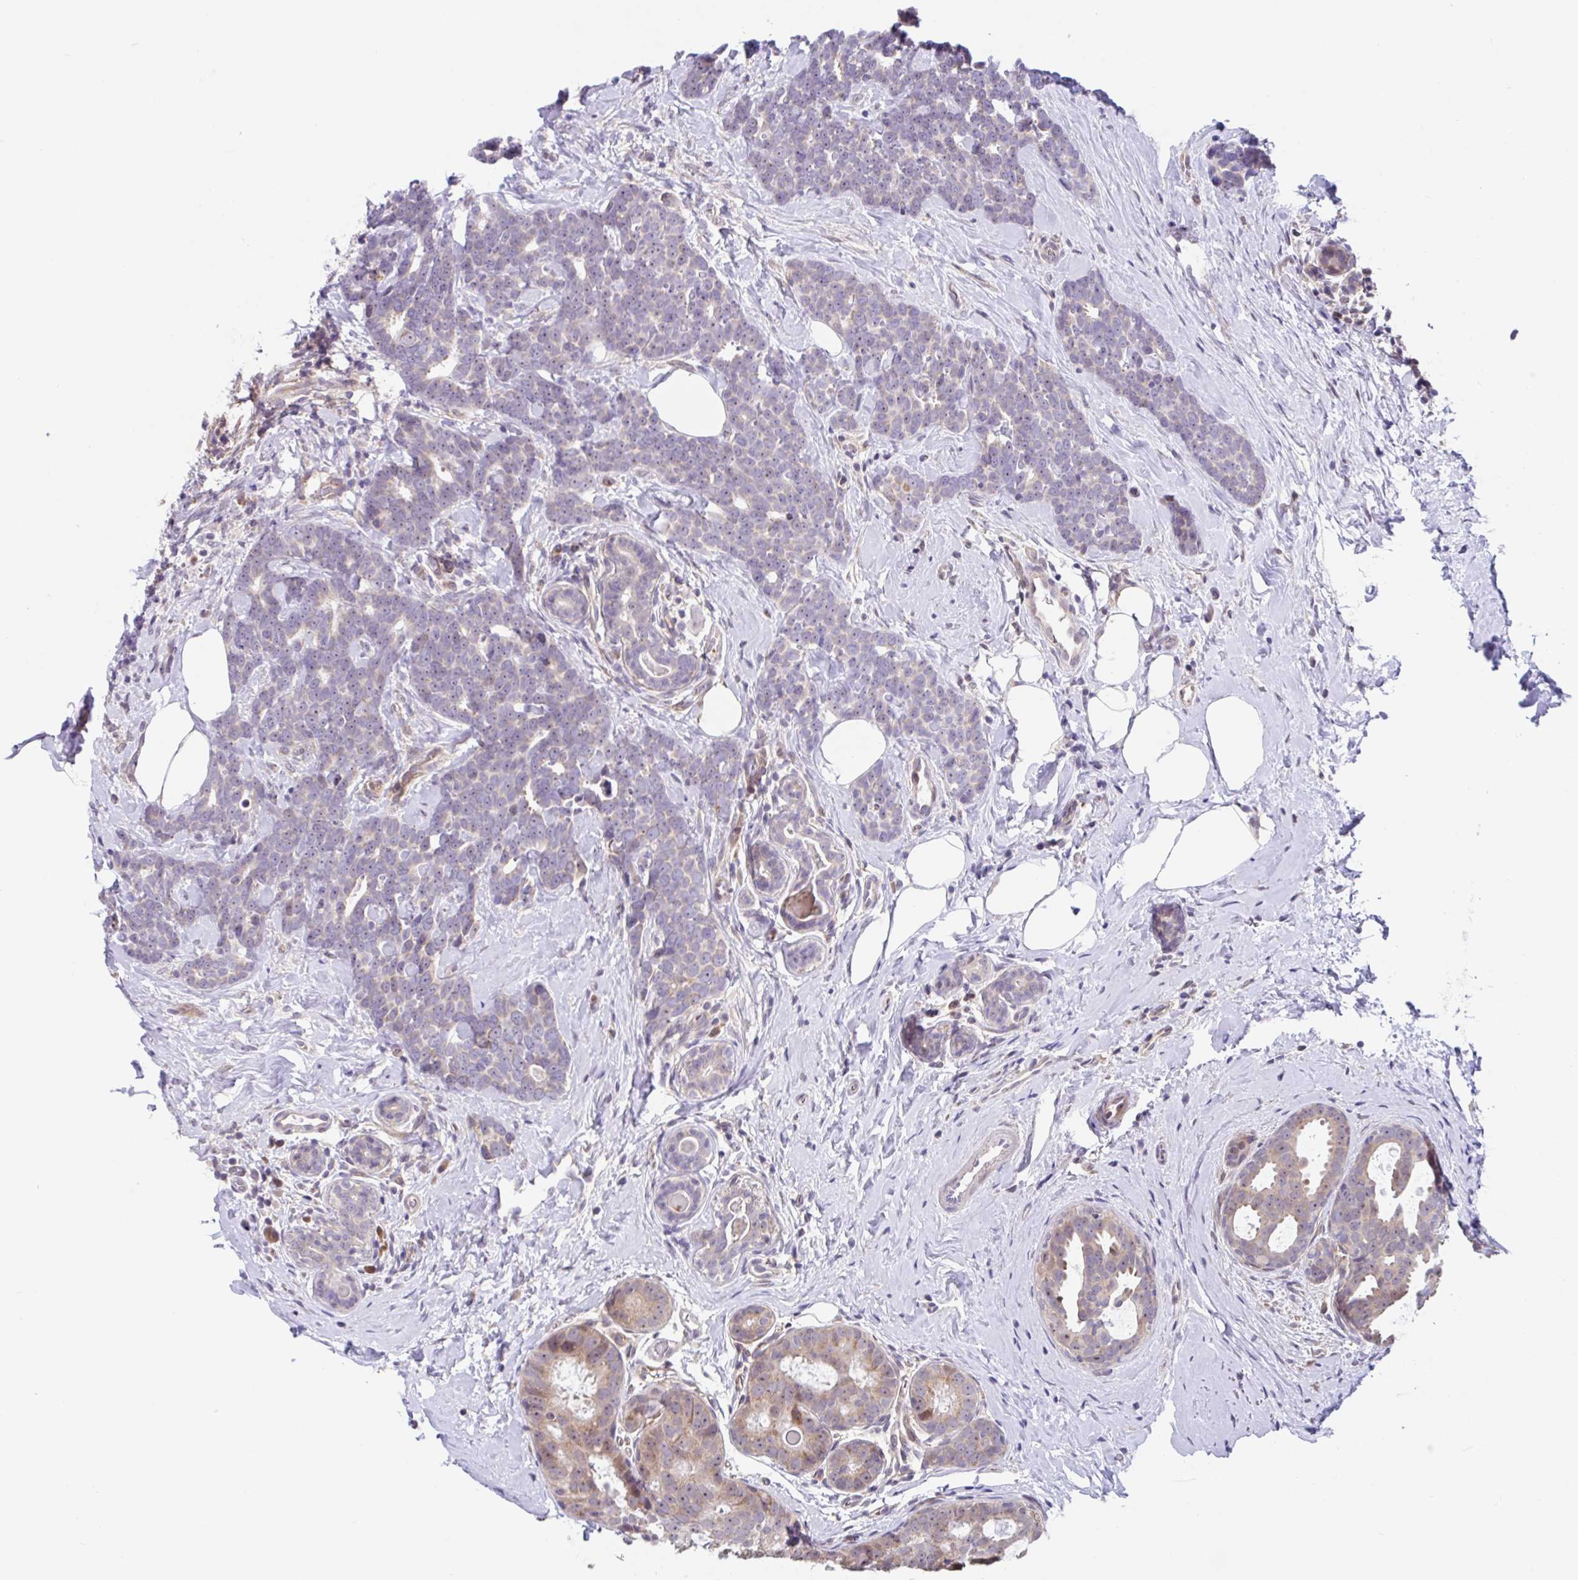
{"staining": {"intensity": "moderate", "quantity": "<25%", "location": "cytoplasmic/membranous"}, "tissue": "breast cancer", "cell_type": "Tumor cells", "image_type": "cancer", "snomed": [{"axis": "morphology", "description": "Duct carcinoma"}, {"axis": "topography", "description": "Breast"}], "caption": "Infiltrating ductal carcinoma (breast) stained for a protein (brown) displays moderate cytoplasmic/membranous positive positivity in about <25% of tumor cells.", "gene": "NT5C1B", "patient": {"sex": "female", "age": 71}}